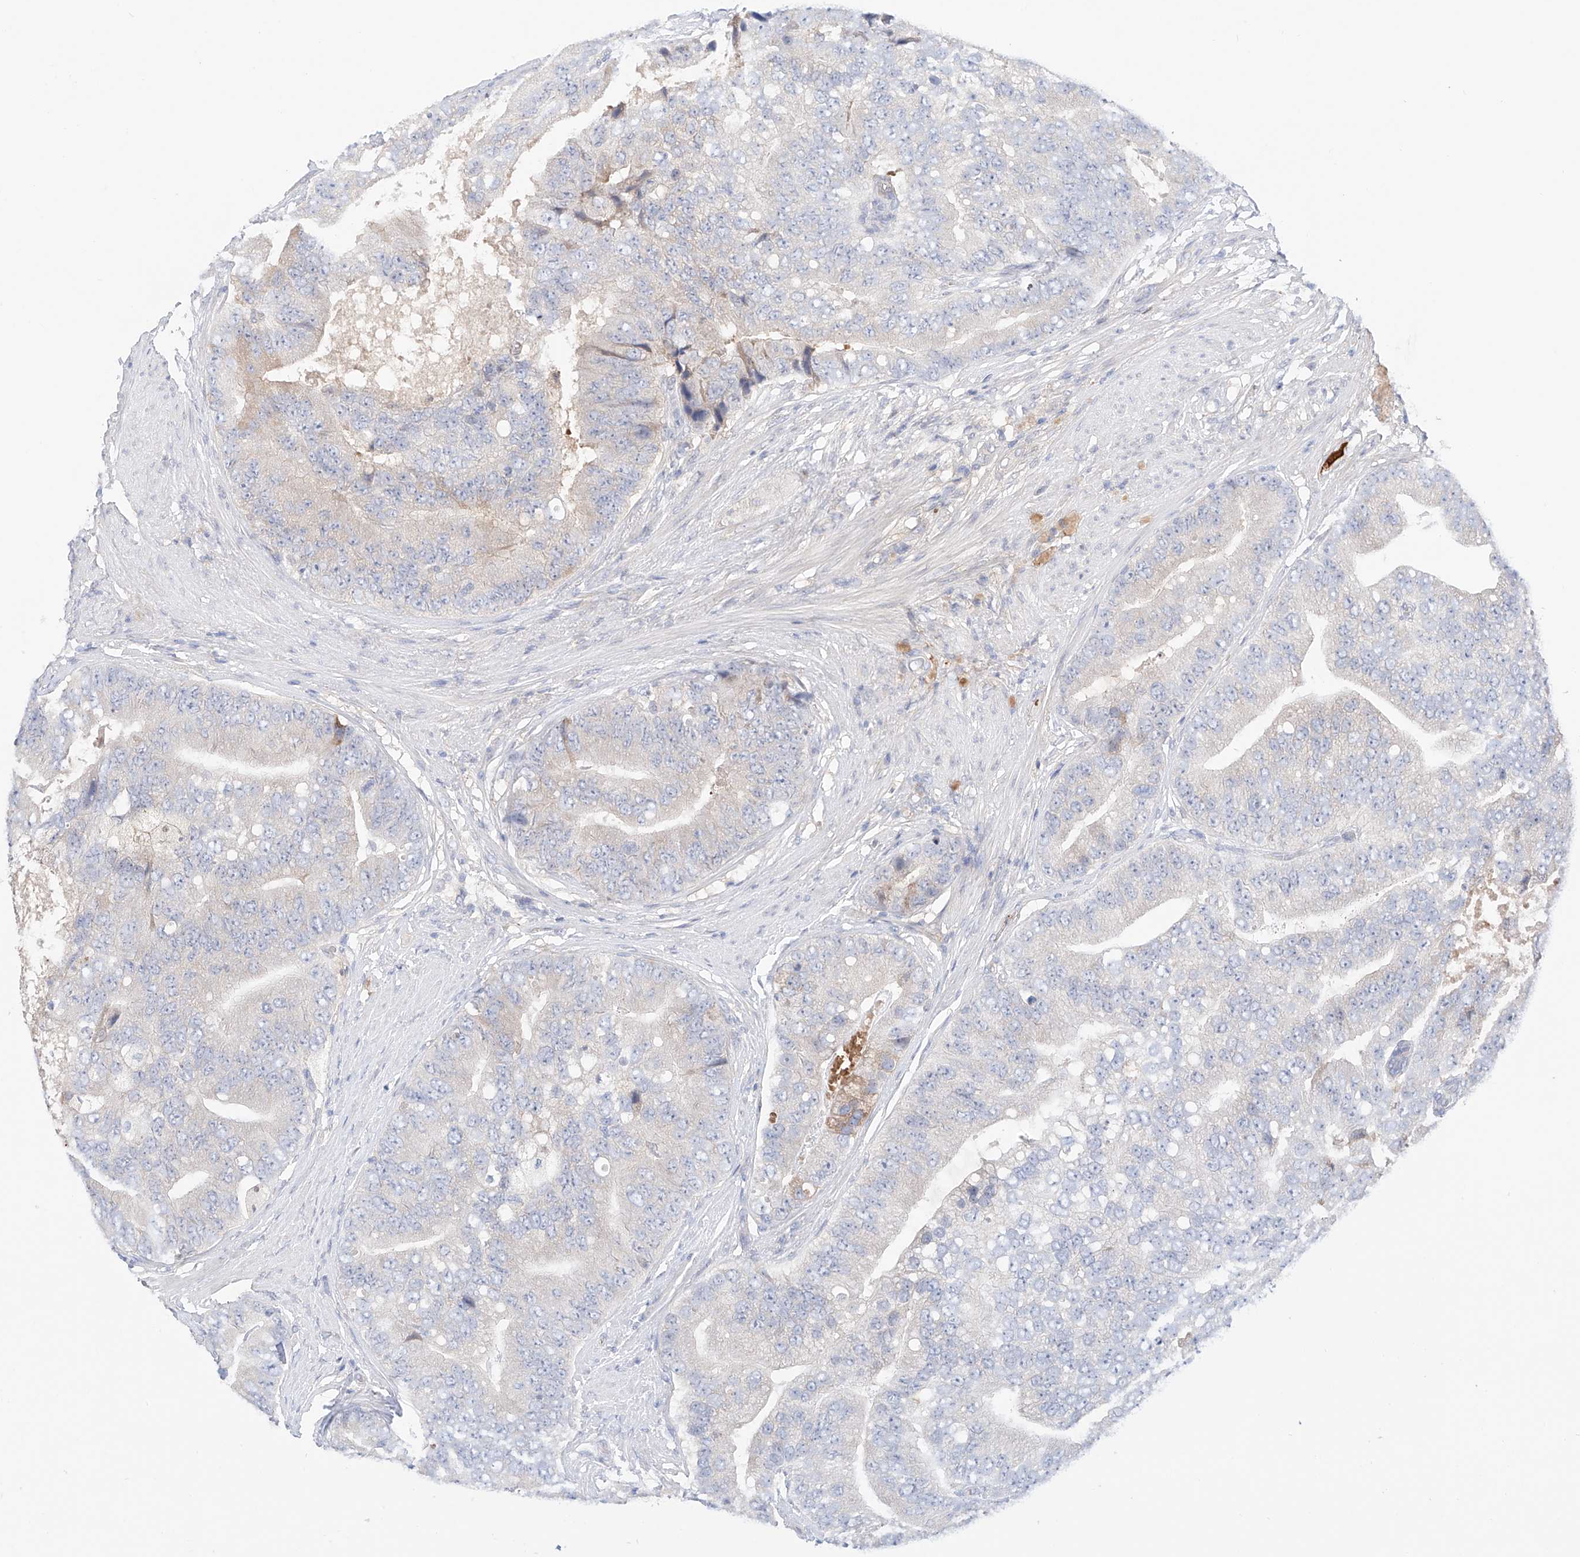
{"staining": {"intensity": "negative", "quantity": "none", "location": "none"}, "tissue": "prostate cancer", "cell_type": "Tumor cells", "image_type": "cancer", "snomed": [{"axis": "morphology", "description": "Adenocarcinoma, High grade"}, {"axis": "topography", "description": "Prostate"}], "caption": "Immunohistochemistry histopathology image of prostate adenocarcinoma (high-grade) stained for a protein (brown), which demonstrates no staining in tumor cells. Brightfield microscopy of immunohistochemistry stained with DAB (3,3'-diaminobenzidine) (brown) and hematoxylin (blue), captured at high magnification.", "gene": "PGGT1B", "patient": {"sex": "male", "age": 70}}